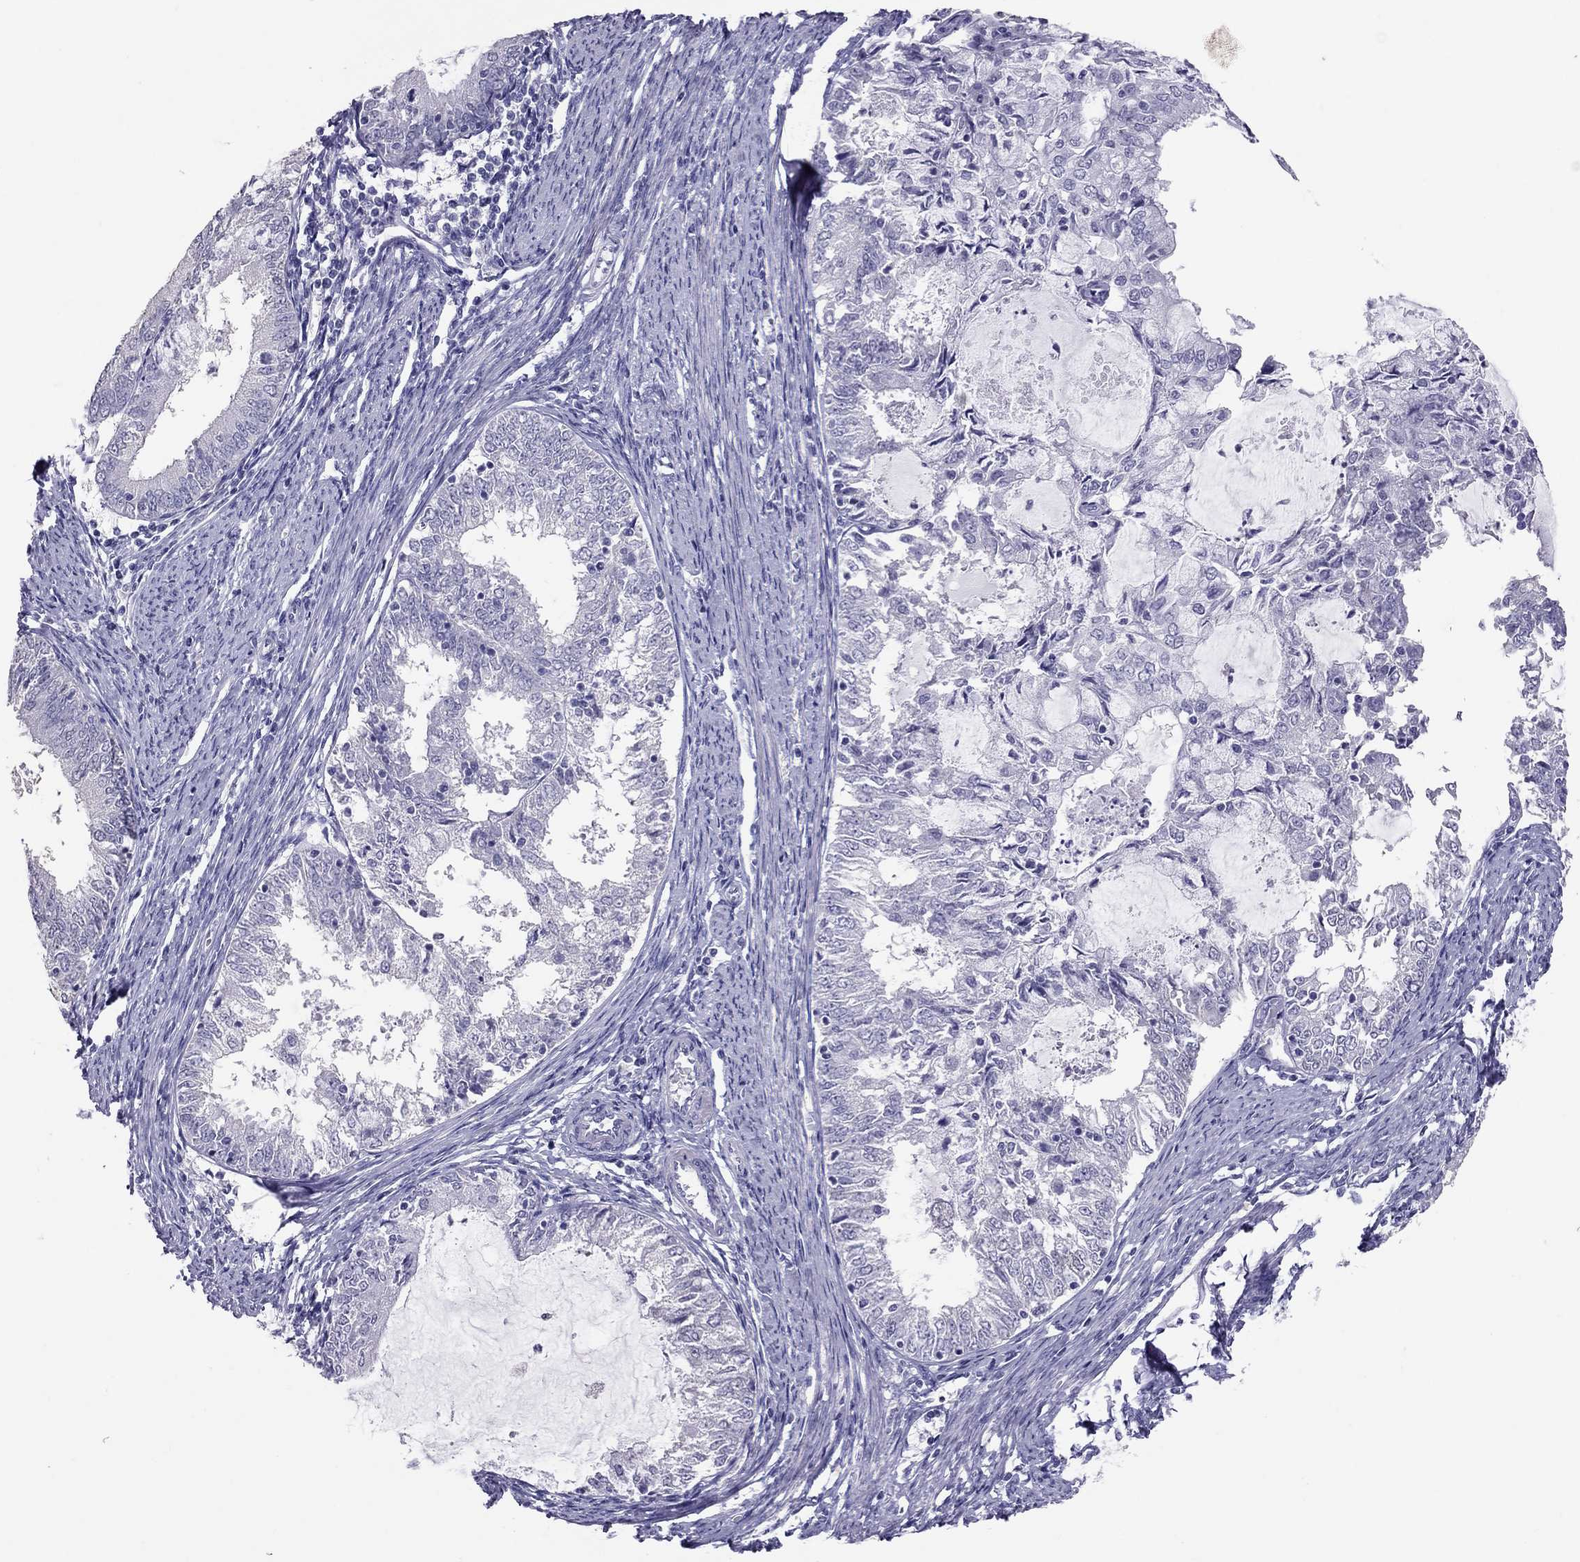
{"staining": {"intensity": "negative", "quantity": "none", "location": "none"}, "tissue": "endometrial cancer", "cell_type": "Tumor cells", "image_type": "cancer", "snomed": [{"axis": "morphology", "description": "Adenocarcinoma, NOS"}, {"axis": "topography", "description": "Endometrium"}], "caption": "IHC micrograph of neoplastic tissue: endometrial adenocarcinoma stained with DAB (3,3'-diaminobenzidine) reveals no significant protein expression in tumor cells. The staining was performed using DAB (3,3'-diaminobenzidine) to visualize the protein expression in brown, while the nuclei were stained in blue with hematoxylin (Magnification: 20x).", "gene": "PSMB11", "patient": {"sex": "female", "age": 57}}